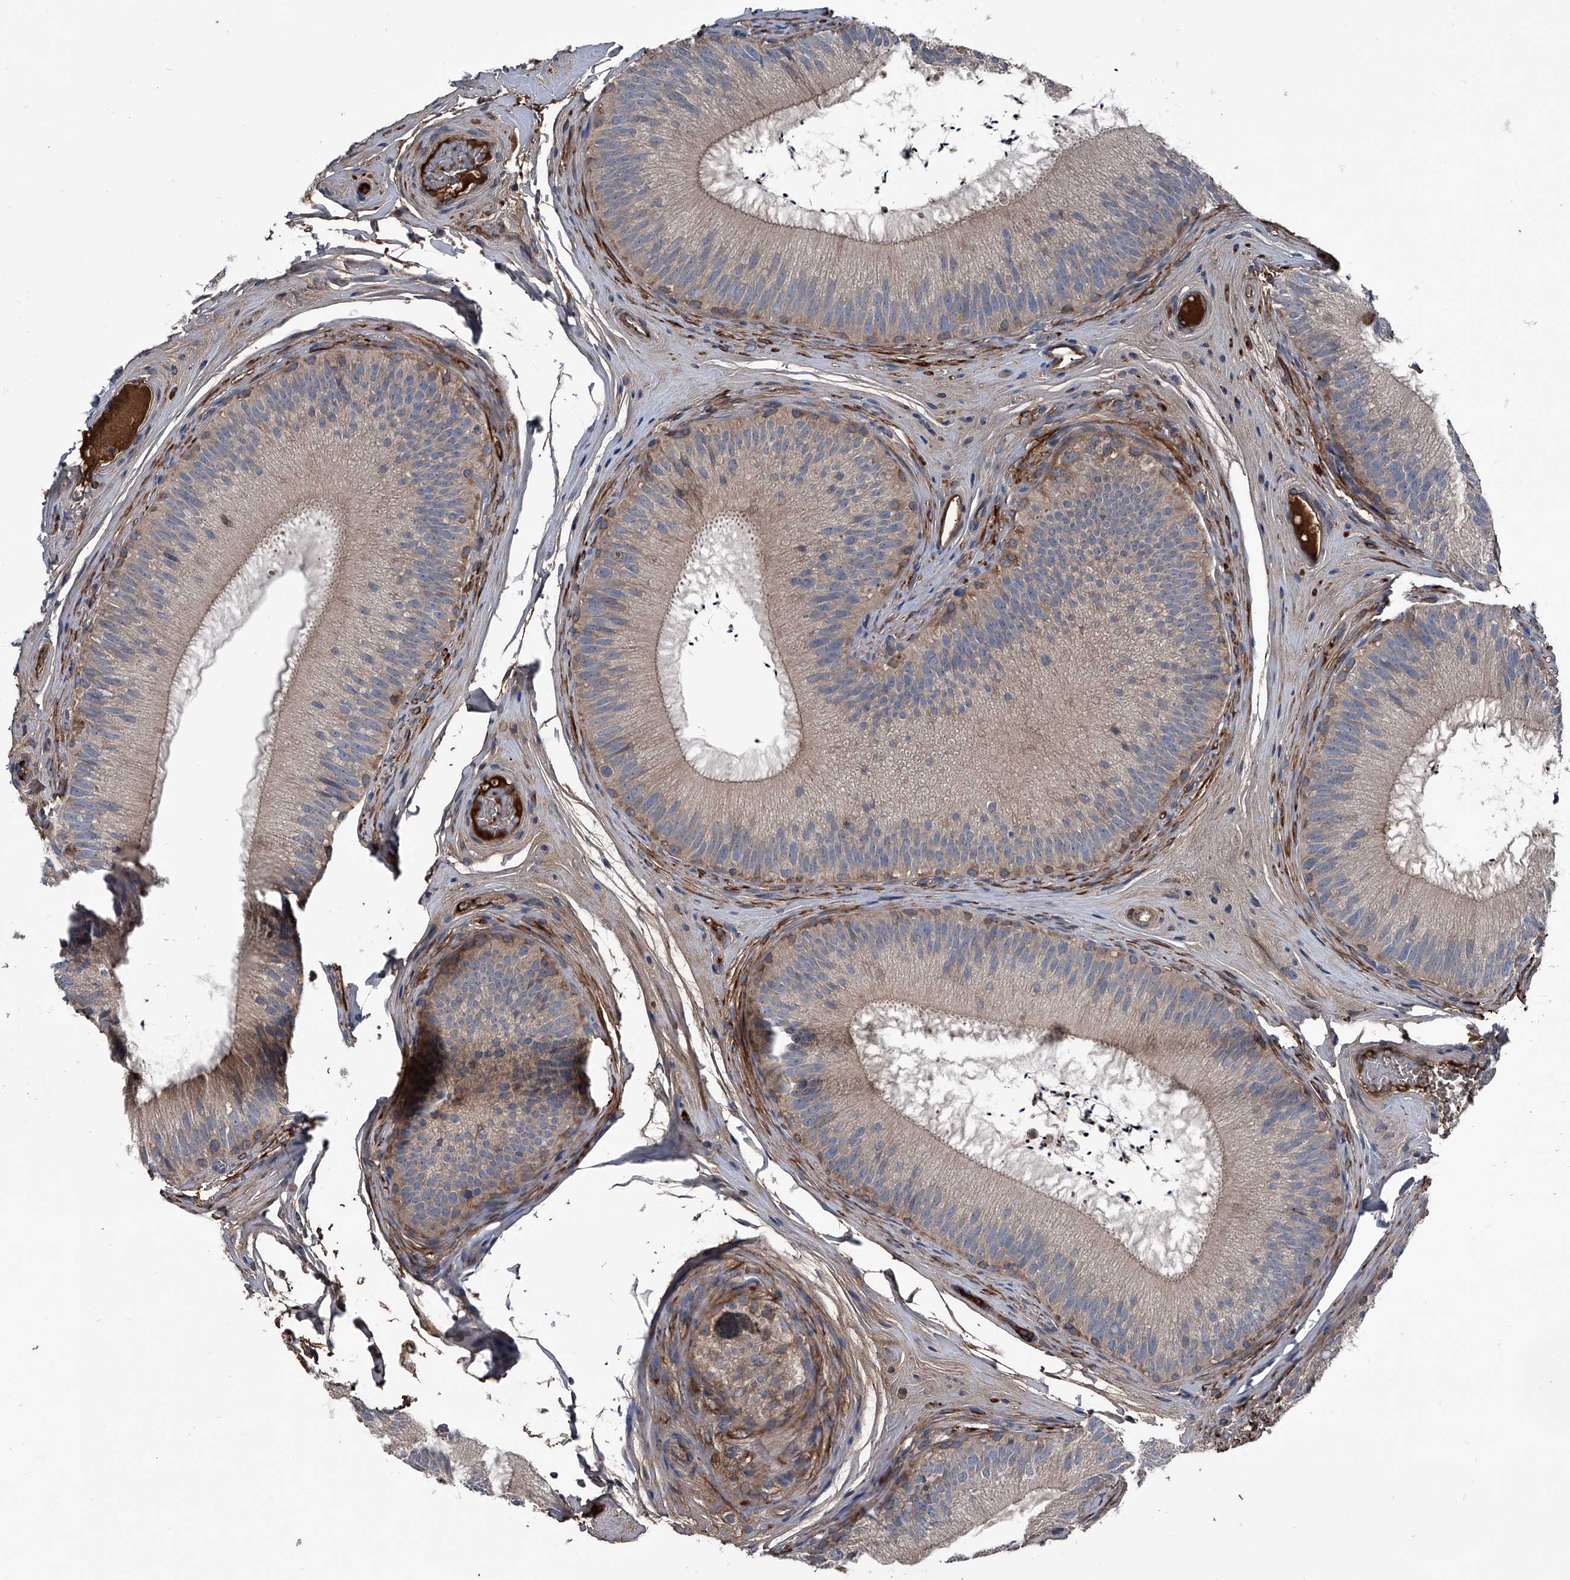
{"staining": {"intensity": "weak", "quantity": ">75%", "location": "cytoplasmic/membranous,nuclear"}, "tissue": "epididymis", "cell_type": "Glandular cells", "image_type": "normal", "snomed": [{"axis": "morphology", "description": "Normal tissue, NOS"}, {"axis": "topography", "description": "Epididymis"}], "caption": "A low amount of weak cytoplasmic/membranous,nuclear expression is present in approximately >75% of glandular cells in normal epididymis.", "gene": "KIF13A", "patient": {"sex": "male", "age": 45}}